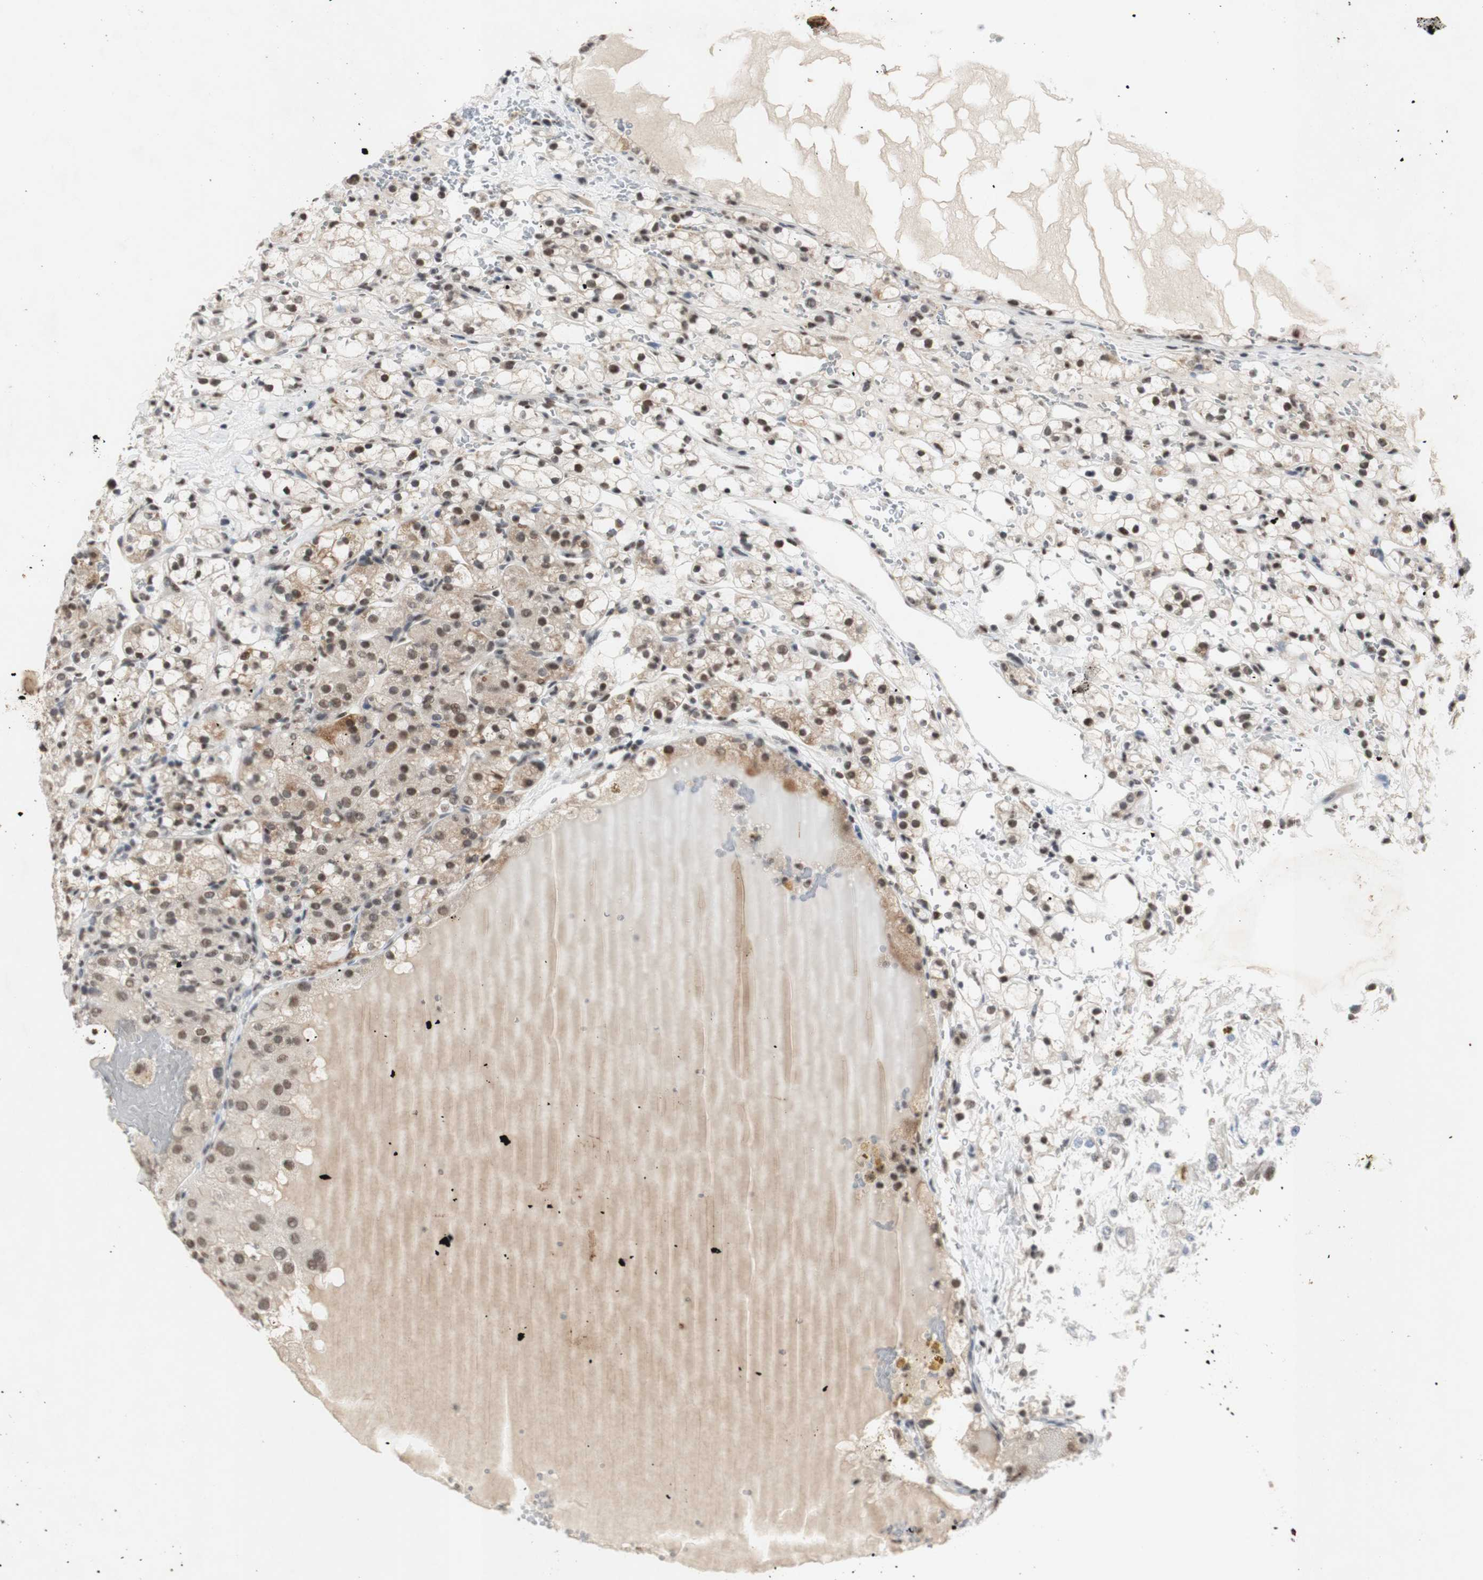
{"staining": {"intensity": "strong", "quantity": ">75%", "location": "cytoplasmic/membranous,nuclear"}, "tissue": "renal cancer", "cell_type": "Tumor cells", "image_type": "cancer", "snomed": [{"axis": "morphology", "description": "Adenocarcinoma, NOS"}, {"axis": "topography", "description": "Kidney"}], "caption": "Strong cytoplasmic/membranous and nuclear protein staining is present in approximately >75% of tumor cells in renal cancer (adenocarcinoma).", "gene": "SNRPB", "patient": {"sex": "male", "age": 61}}